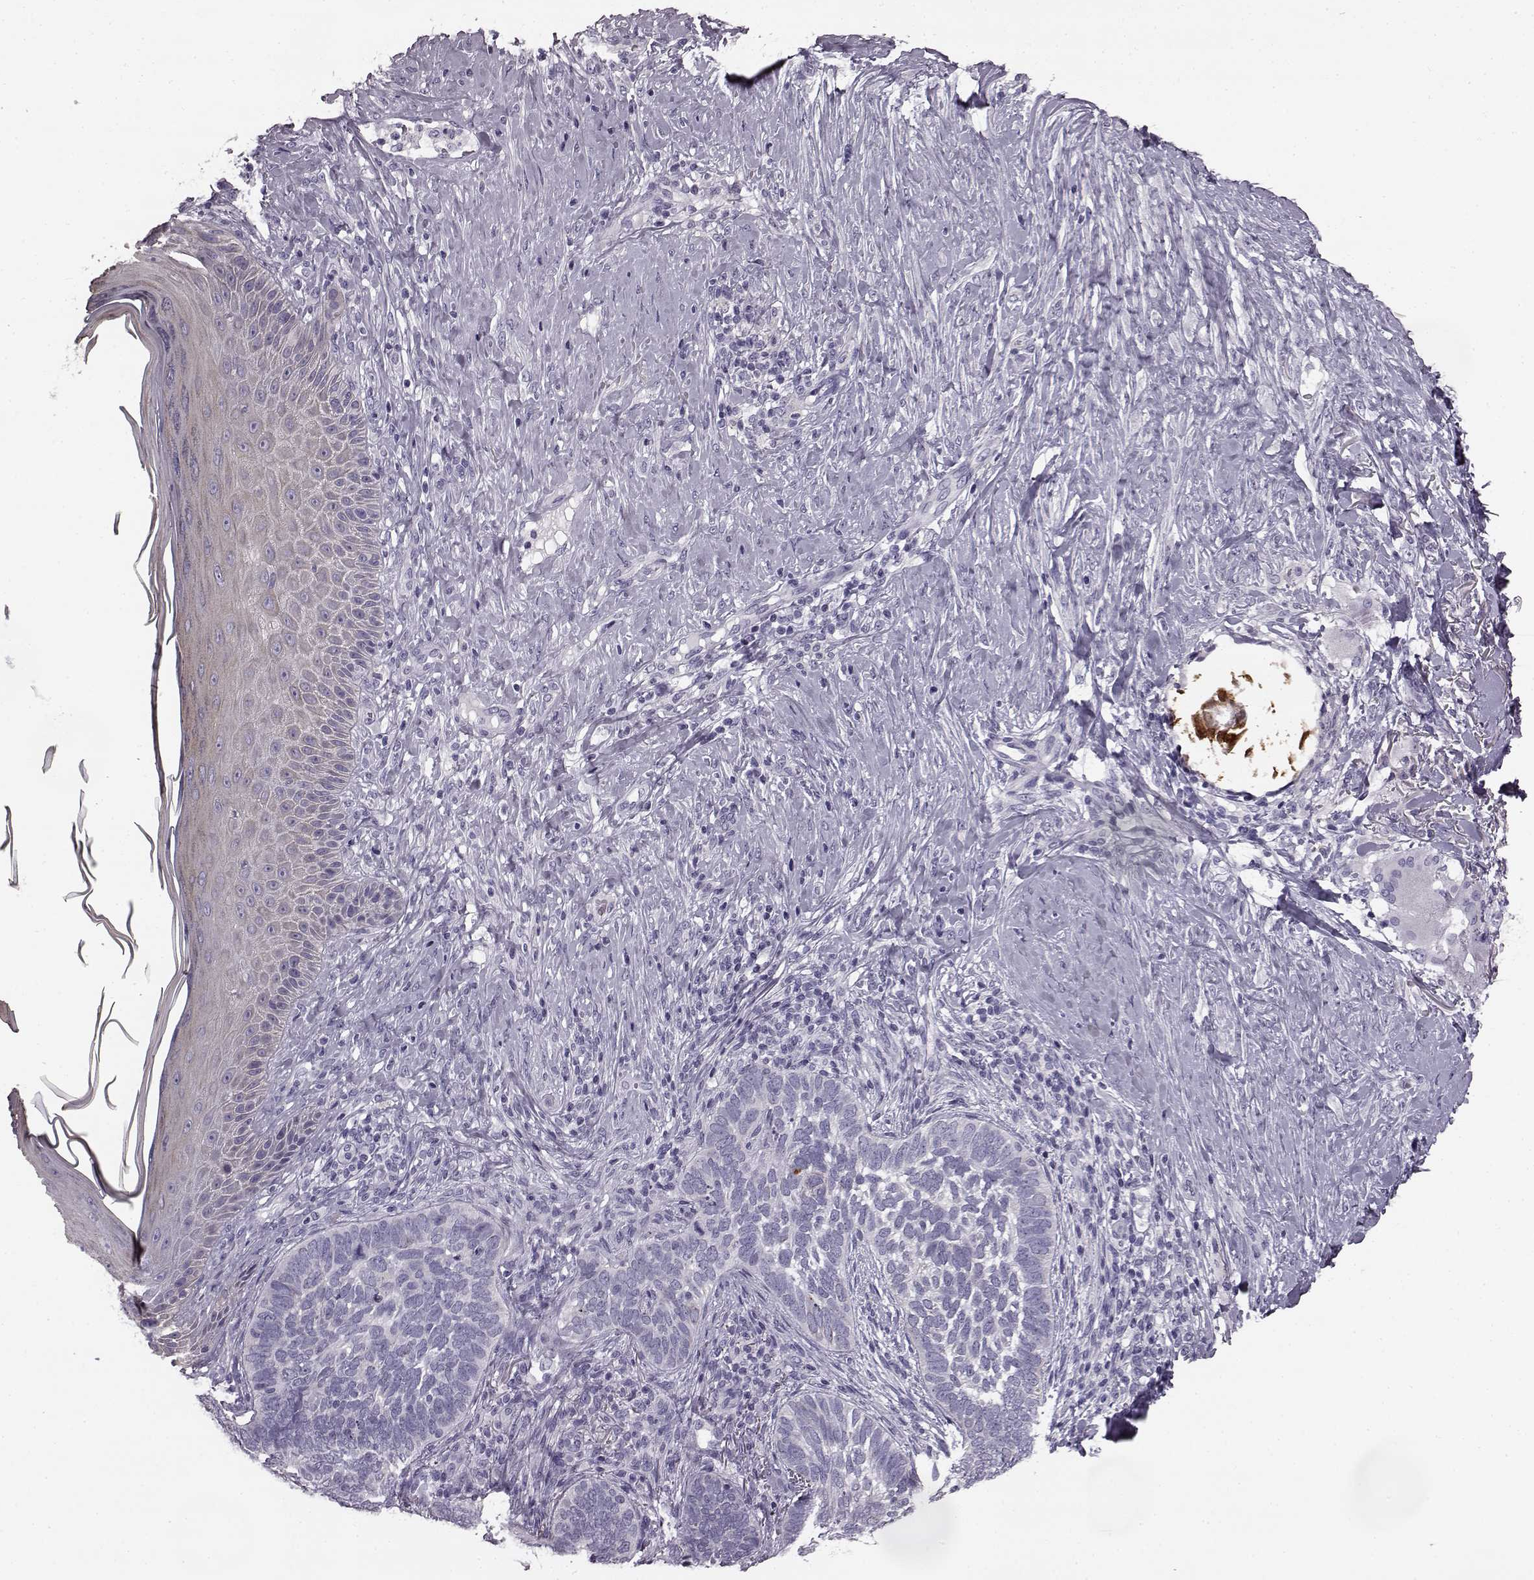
{"staining": {"intensity": "negative", "quantity": "none", "location": "none"}, "tissue": "skin cancer", "cell_type": "Tumor cells", "image_type": "cancer", "snomed": [{"axis": "morphology", "description": "Normal tissue, NOS"}, {"axis": "morphology", "description": "Basal cell carcinoma"}, {"axis": "topography", "description": "Skin"}], "caption": "Tumor cells show no significant protein expression in skin cancer.", "gene": "ODAD4", "patient": {"sex": "male", "age": 46}}